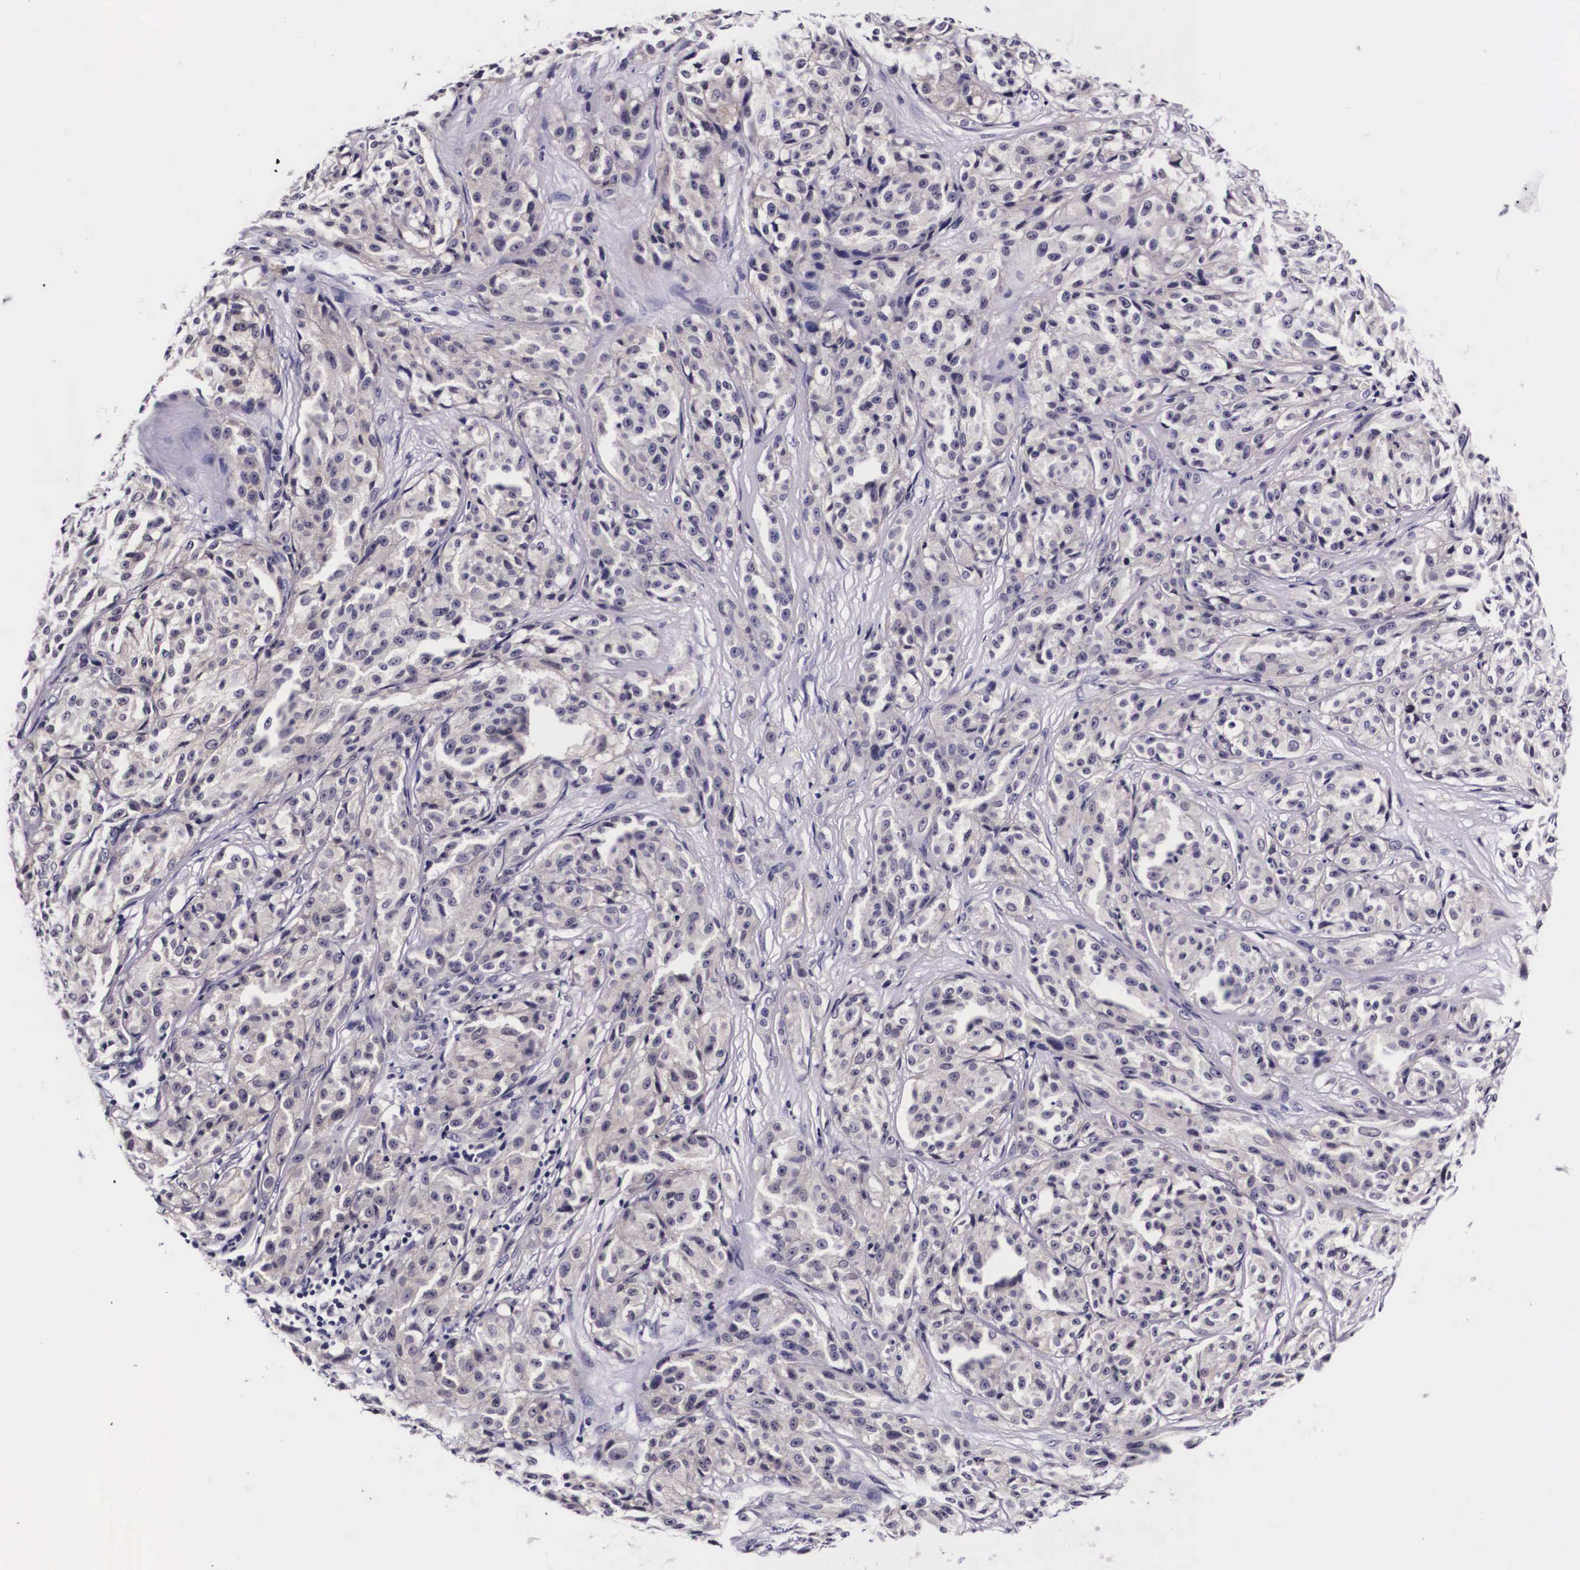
{"staining": {"intensity": "negative", "quantity": "none", "location": "none"}, "tissue": "melanoma", "cell_type": "Tumor cells", "image_type": "cancer", "snomed": [{"axis": "morphology", "description": "Malignant melanoma, NOS"}, {"axis": "topography", "description": "Skin"}], "caption": "DAB immunohistochemical staining of melanoma displays no significant positivity in tumor cells.", "gene": "PHETA2", "patient": {"sex": "male", "age": 56}}